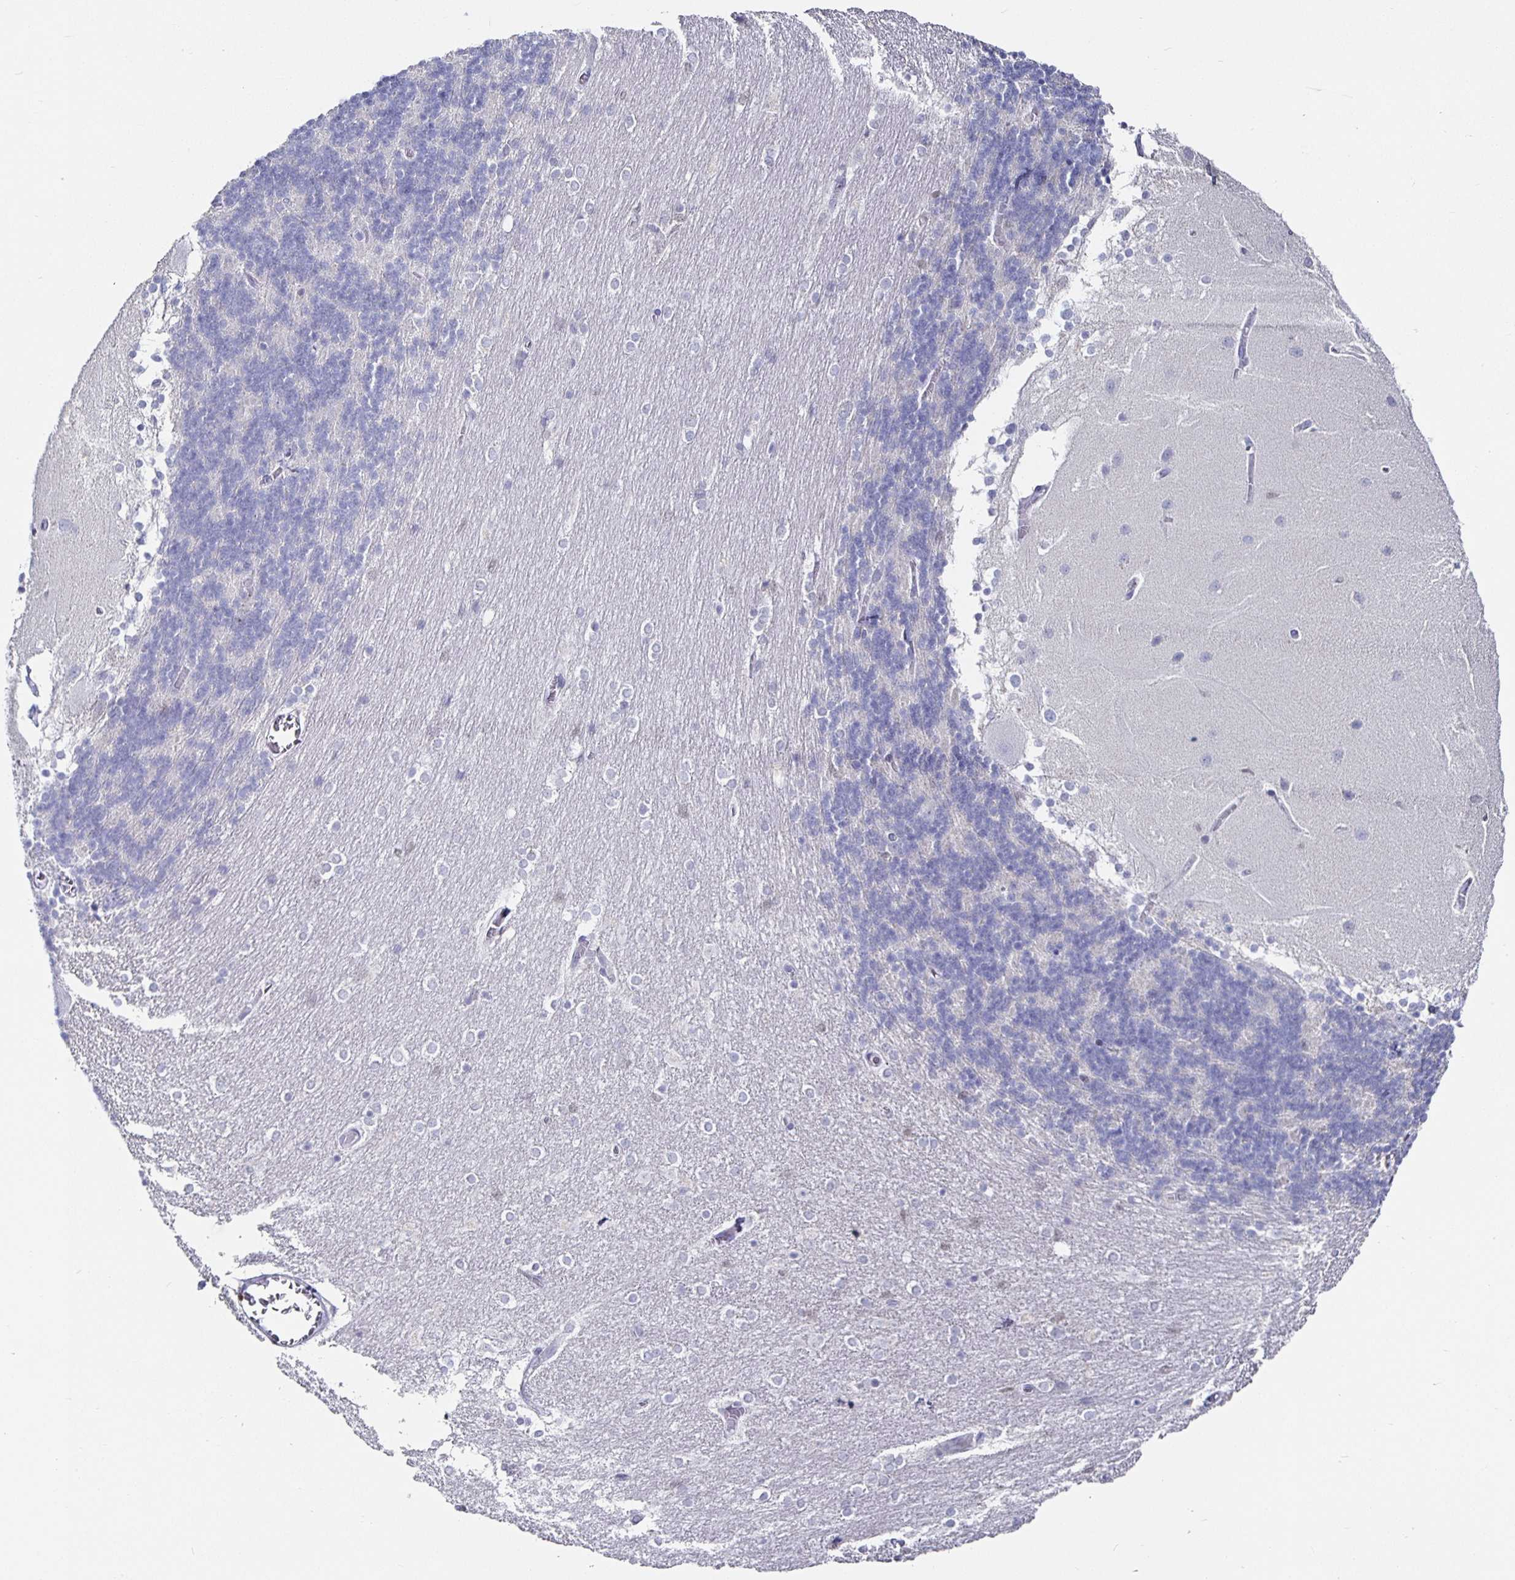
{"staining": {"intensity": "negative", "quantity": "none", "location": "none"}, "tissue": "cerebellum", "cell_type": "Cells in granular layer", "image_type": "normal", "snomed": [{"axis": "morphology", "description": "Normal tissue, NOS"}, {"axis": "topography", "description": "Cerebellum"}], "caption": "The immunohistochemistry photomicrograph has no significant positivity in cells in granular layer of cerebellum.", "gene": "RUNX2", "patient": {"sex": "female", "age": 54}}